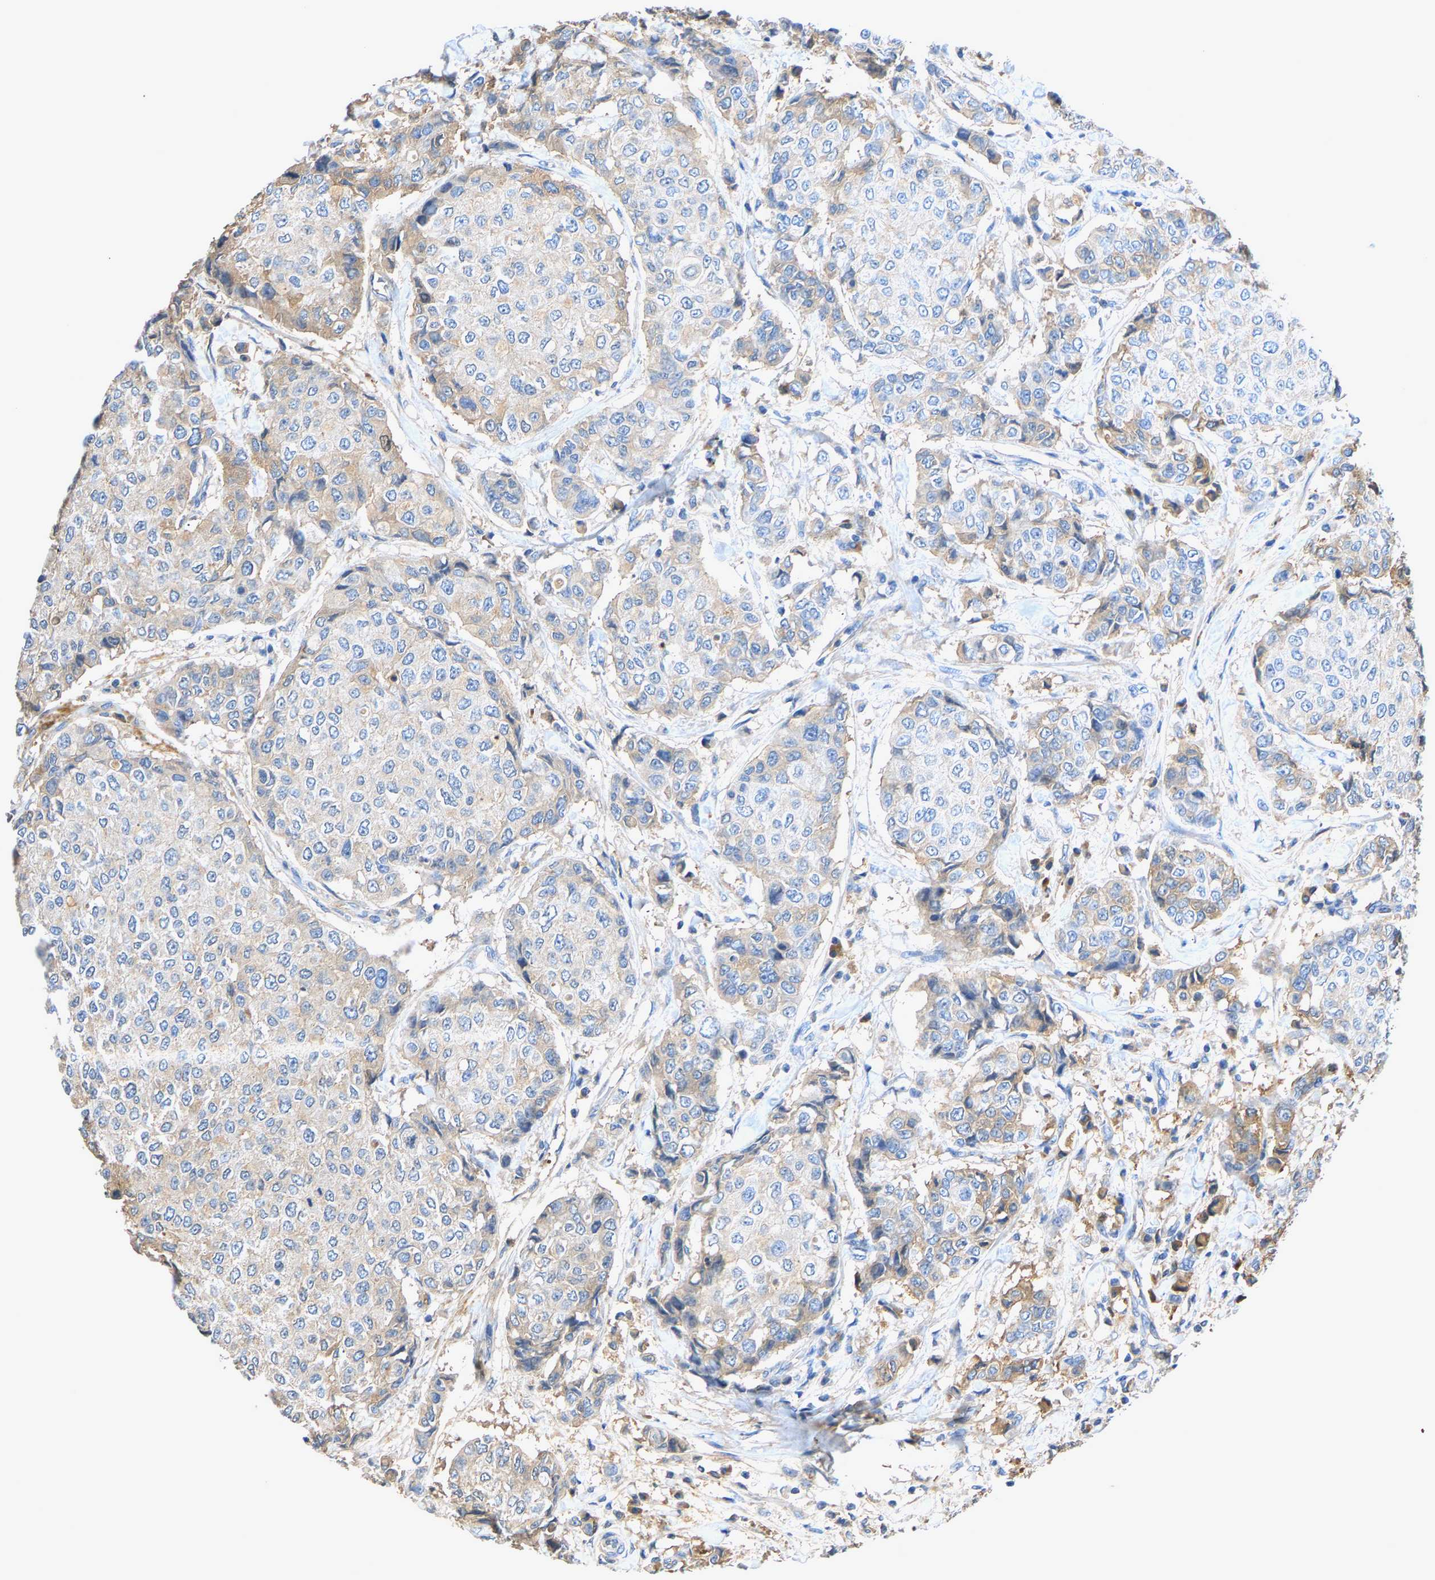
{"staining": {"intensity": "weak", "quantity": "25%-75%", "location": "cytoplasmic/membranous"}, "tissue": "breast cancer", "cell_type": "Tumor cells", "image_type": "cancer", "snomed": [{"axis": "morphology", "description": "Duct carcinoma"}, {"axis": "topography", "description": "Breast"}], "caption": "Immunohistochemical staining of breast infiltrating ductal carcinoma exhibits low levels of weak cytoplasmic/membranous staining in approximately 25%-75% of tumor cells.", "gene": "STC1", "patient": {"sex": "female", "age": 27}}